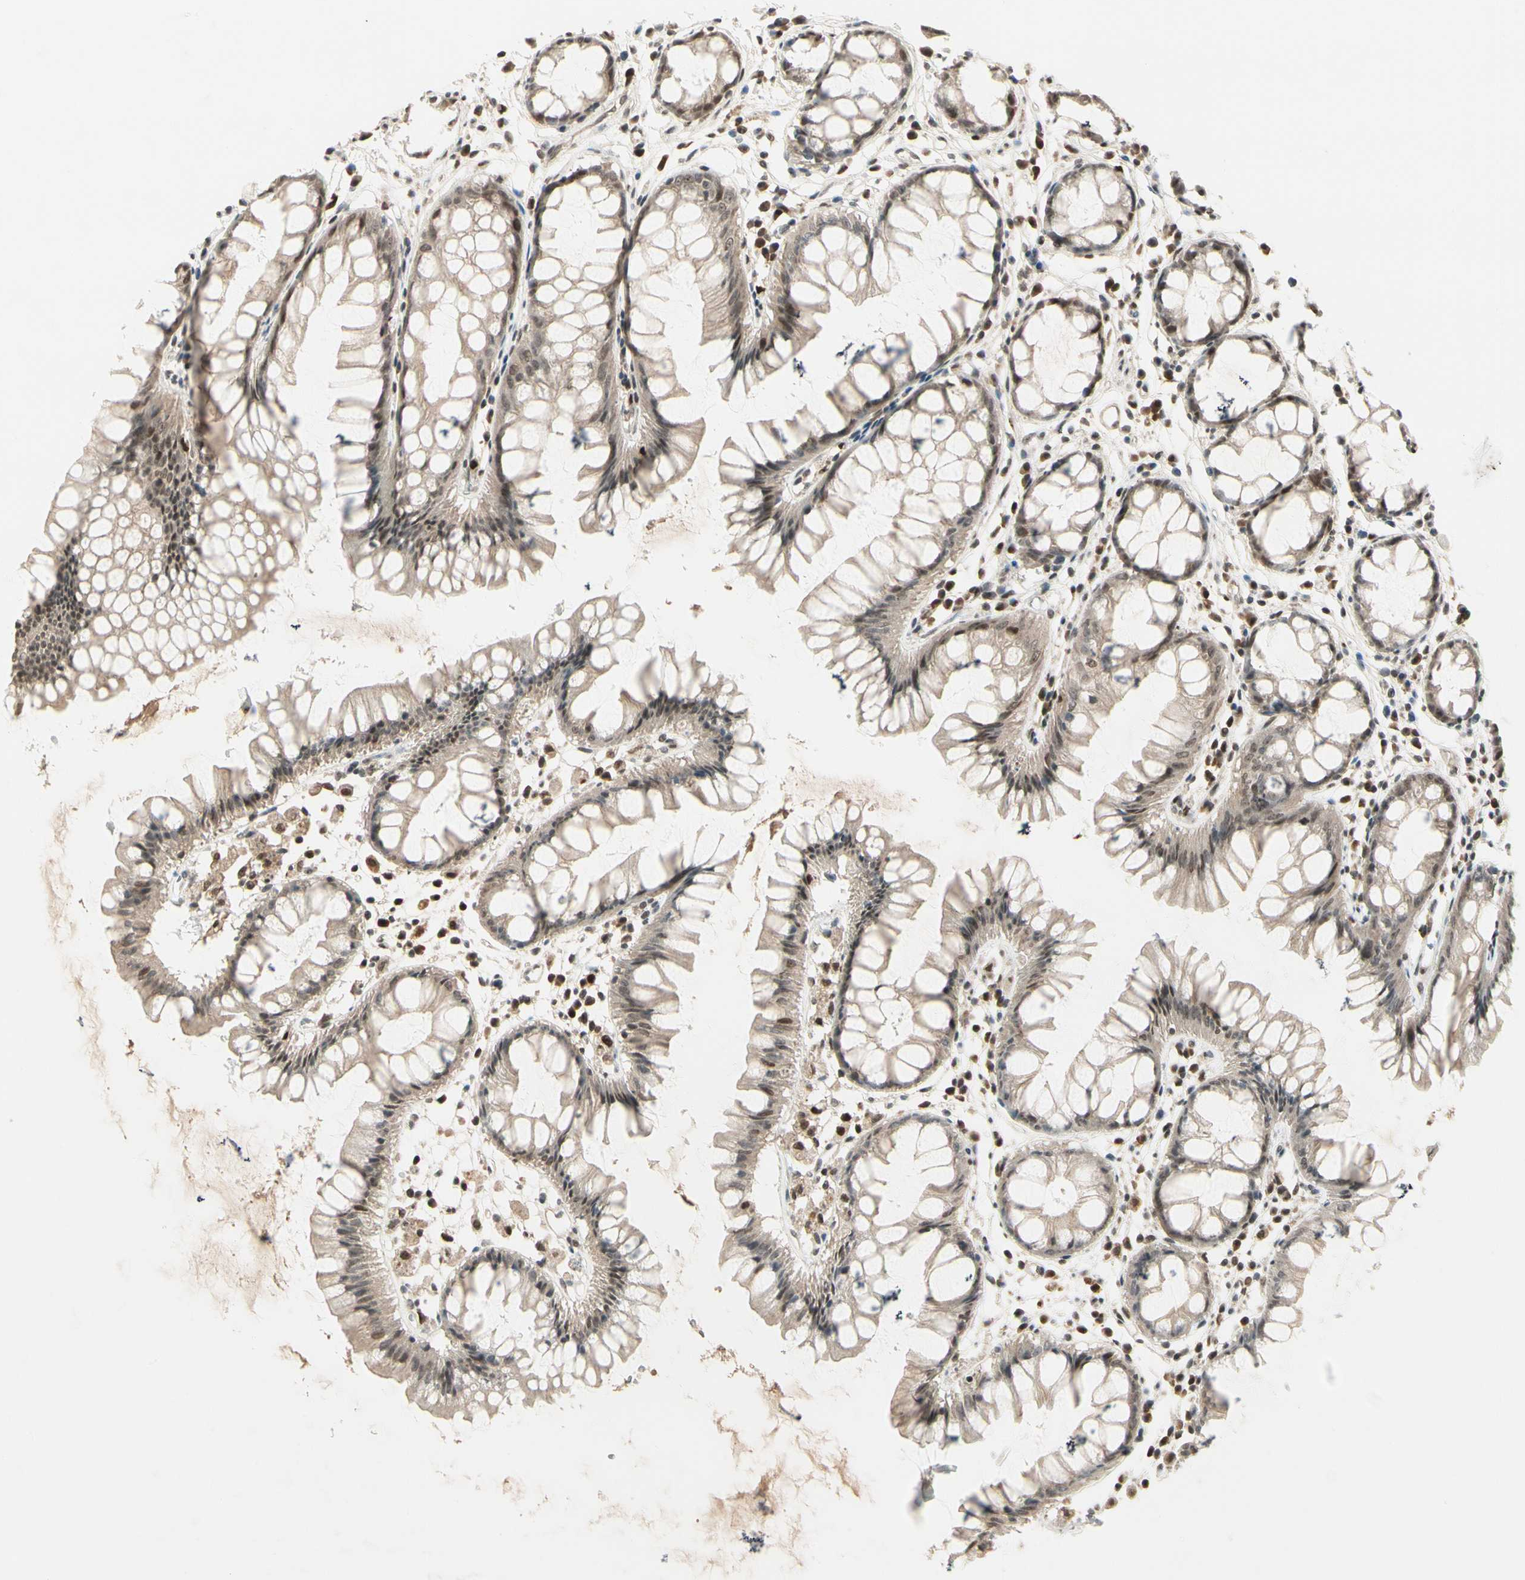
{"staining": {"intensity": "moderate", "quantity": ">75%", "location": "nuclear"}, "tissue": "rectum", "cell_type": "Glandular cells", "image_type": "normal", "snomed": [{"axis": "morphology", "description": "Normal tissue, NOS"}, {"axis": "morphology", "description": "Adenocarcinoma, NOS"}, {"axis": "topography", "description": "Rectum"}], "caption": "Immunohistochemistry (IHC) staining of unremarkable rectum, which displays medium levels of moderate nuclear expression in about >75% of glandular cells indicating moderate nuclear protein staining. The staining was performed using DAB (brown) for protein detection and nuclei were counterstained in hematoxylin (blue).", "gene": "GTF3A", "patient": {"sex": "female", "age": 65}}